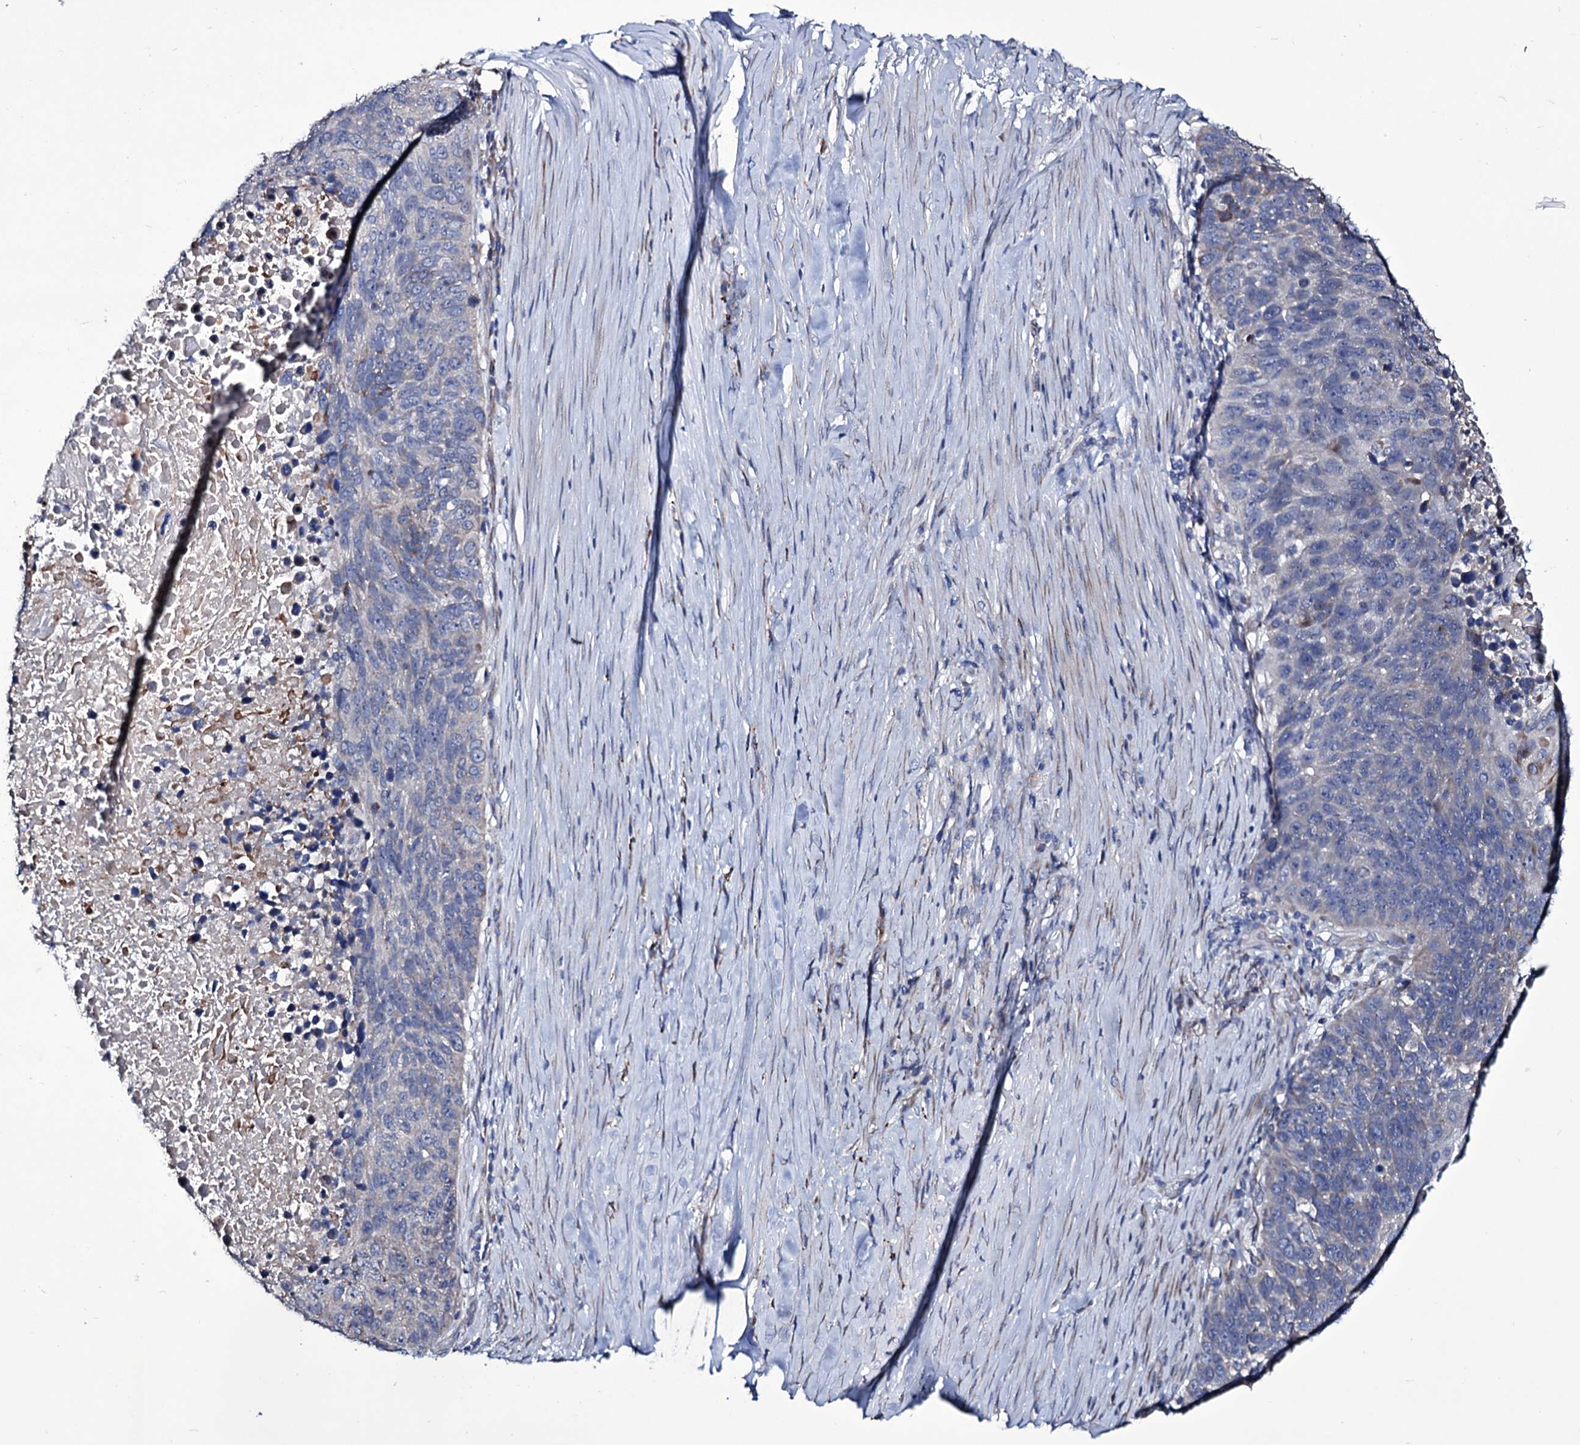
{"staining": {"intensity": "negative", "quantity": "none", "location": "none"}, "tissue": "lung cancer", "cell_type": "Tumor cells", "image_type": "cancer", "snomed": [{"axis": "morphology", "description": "Normal tissue, NOS"}, {"axis": "morphology", "description": "Squamous cell carcinoma, NOS"}, {"axis": "topography", "description": "Lymph node"}, {"axis": "topography", "description": "Lung"}], "caption": "Immunohistochemistry image of human lung cancer stained for a protein (brown), which demonstrates no expression in tumor cells.", "gene": "TUBGCP5", "patient": {"sex": "male", "age": 66}}